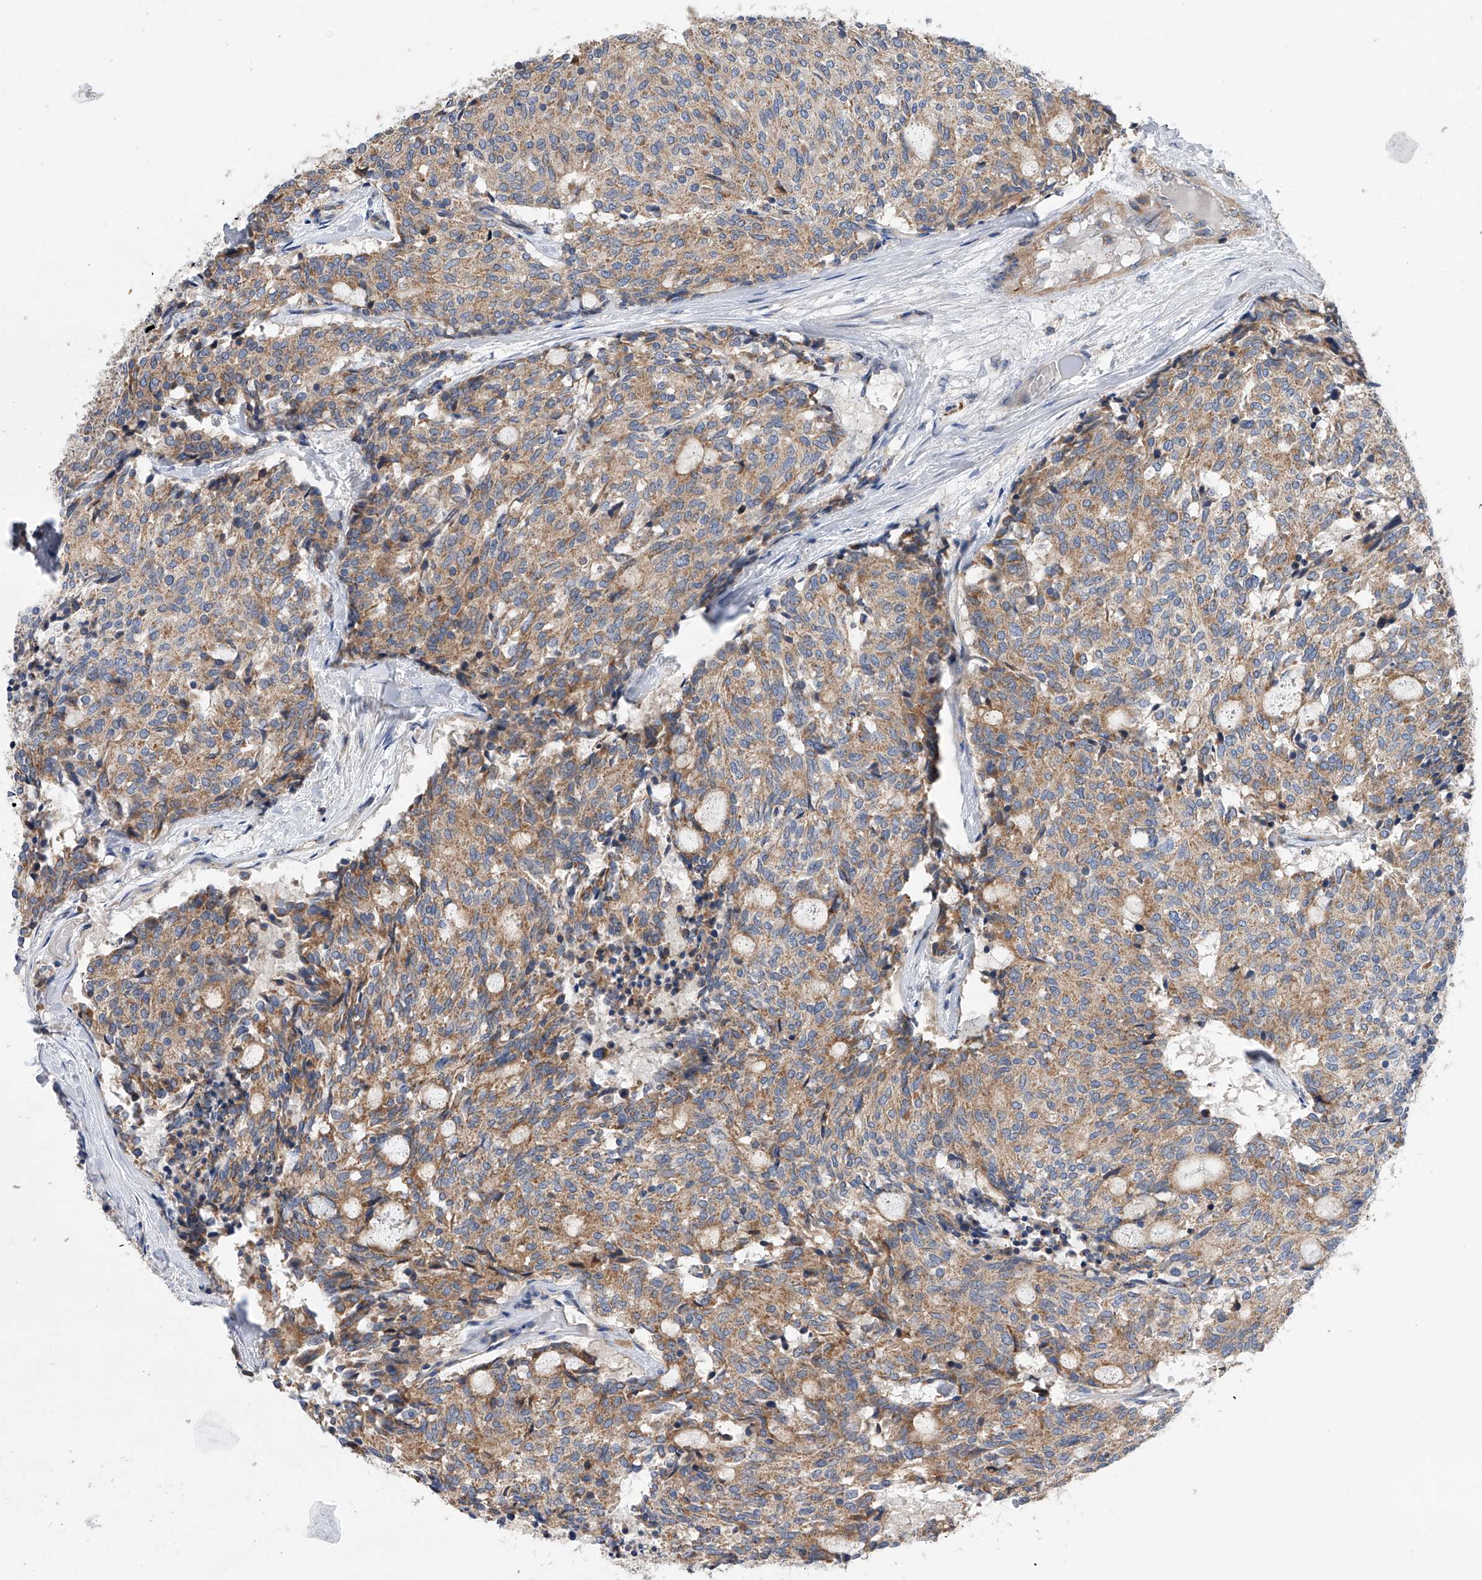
{"staining": {"intensity": "moderate", "quantity": ">75%", "location": "cytoplasmic/membranous"}, "tissue": "carcinoid", "cell_type": "Tumor cells", "image_type": "cancer", "snomed": [{"axis": "morphology", "description": "Carcinoid, malignant, NOS"}, {"axis": "topography", "description": "Pancreas"}], "caption": "The photomicrograph reveals a brown stain indicating the presence of a protein in the cytoplasmic/membranous of tumor cells in carcinoid (malignant).", "gene": "MLYCD", "patient": {"sex": "female", "age": 54}}